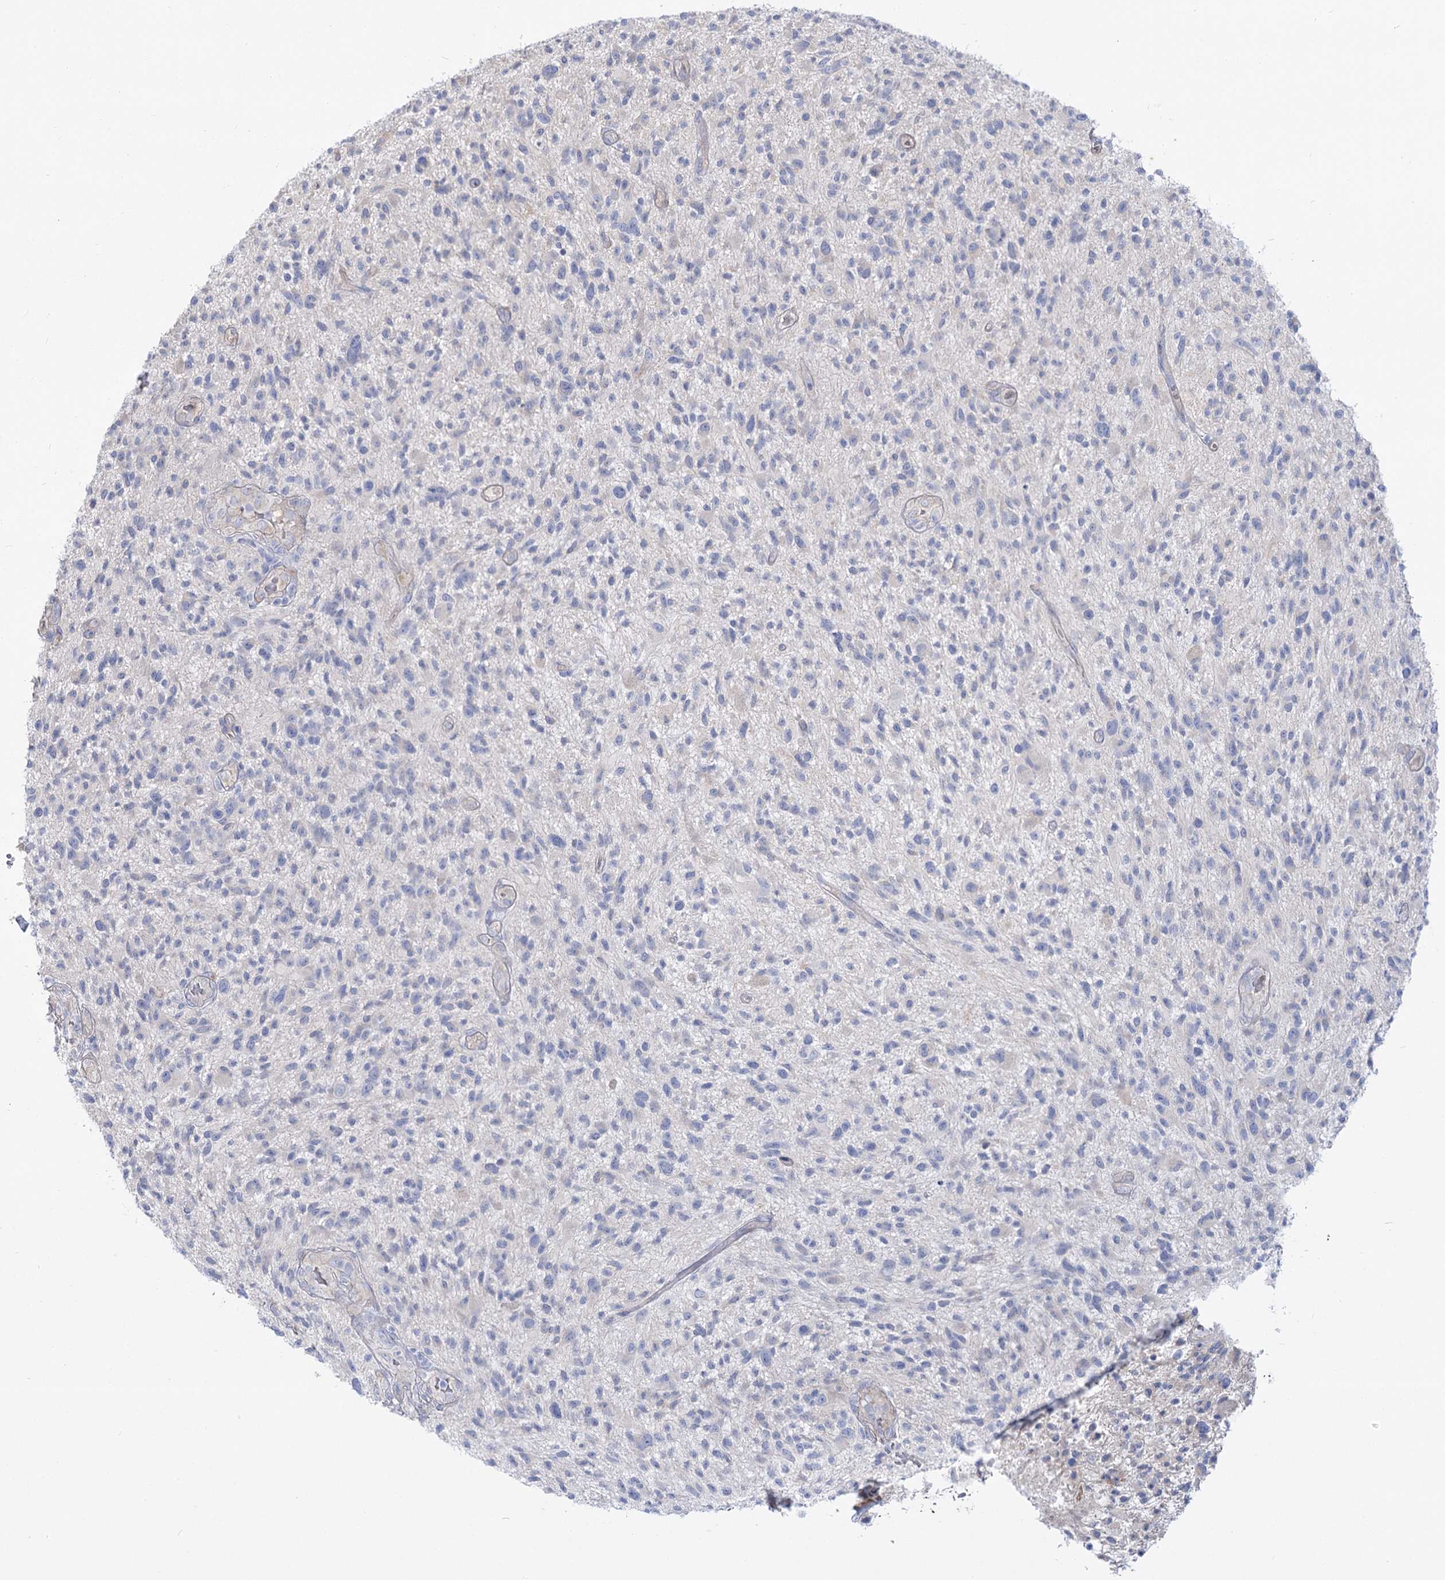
{"staining": {"intensity": "negative", "quantity": "none", "location": "none"}, "tissue": "glioma", "cell_type": "Tumor cells", "image_type": "cancer", "snomed": [{"axis": "morphology", "description": "Glioma, malignant, High grade"}, {"axis": "topography", "description": "Brain"}], "caption": "Immunohistochemistry (IHC) photomicrograph of human malignant glioma (high-grade) stained for a protein (brown), which displays no positivity in tumor cells.", "gene": "SUOX", "patient": {"sex": "male", "age": 47}}